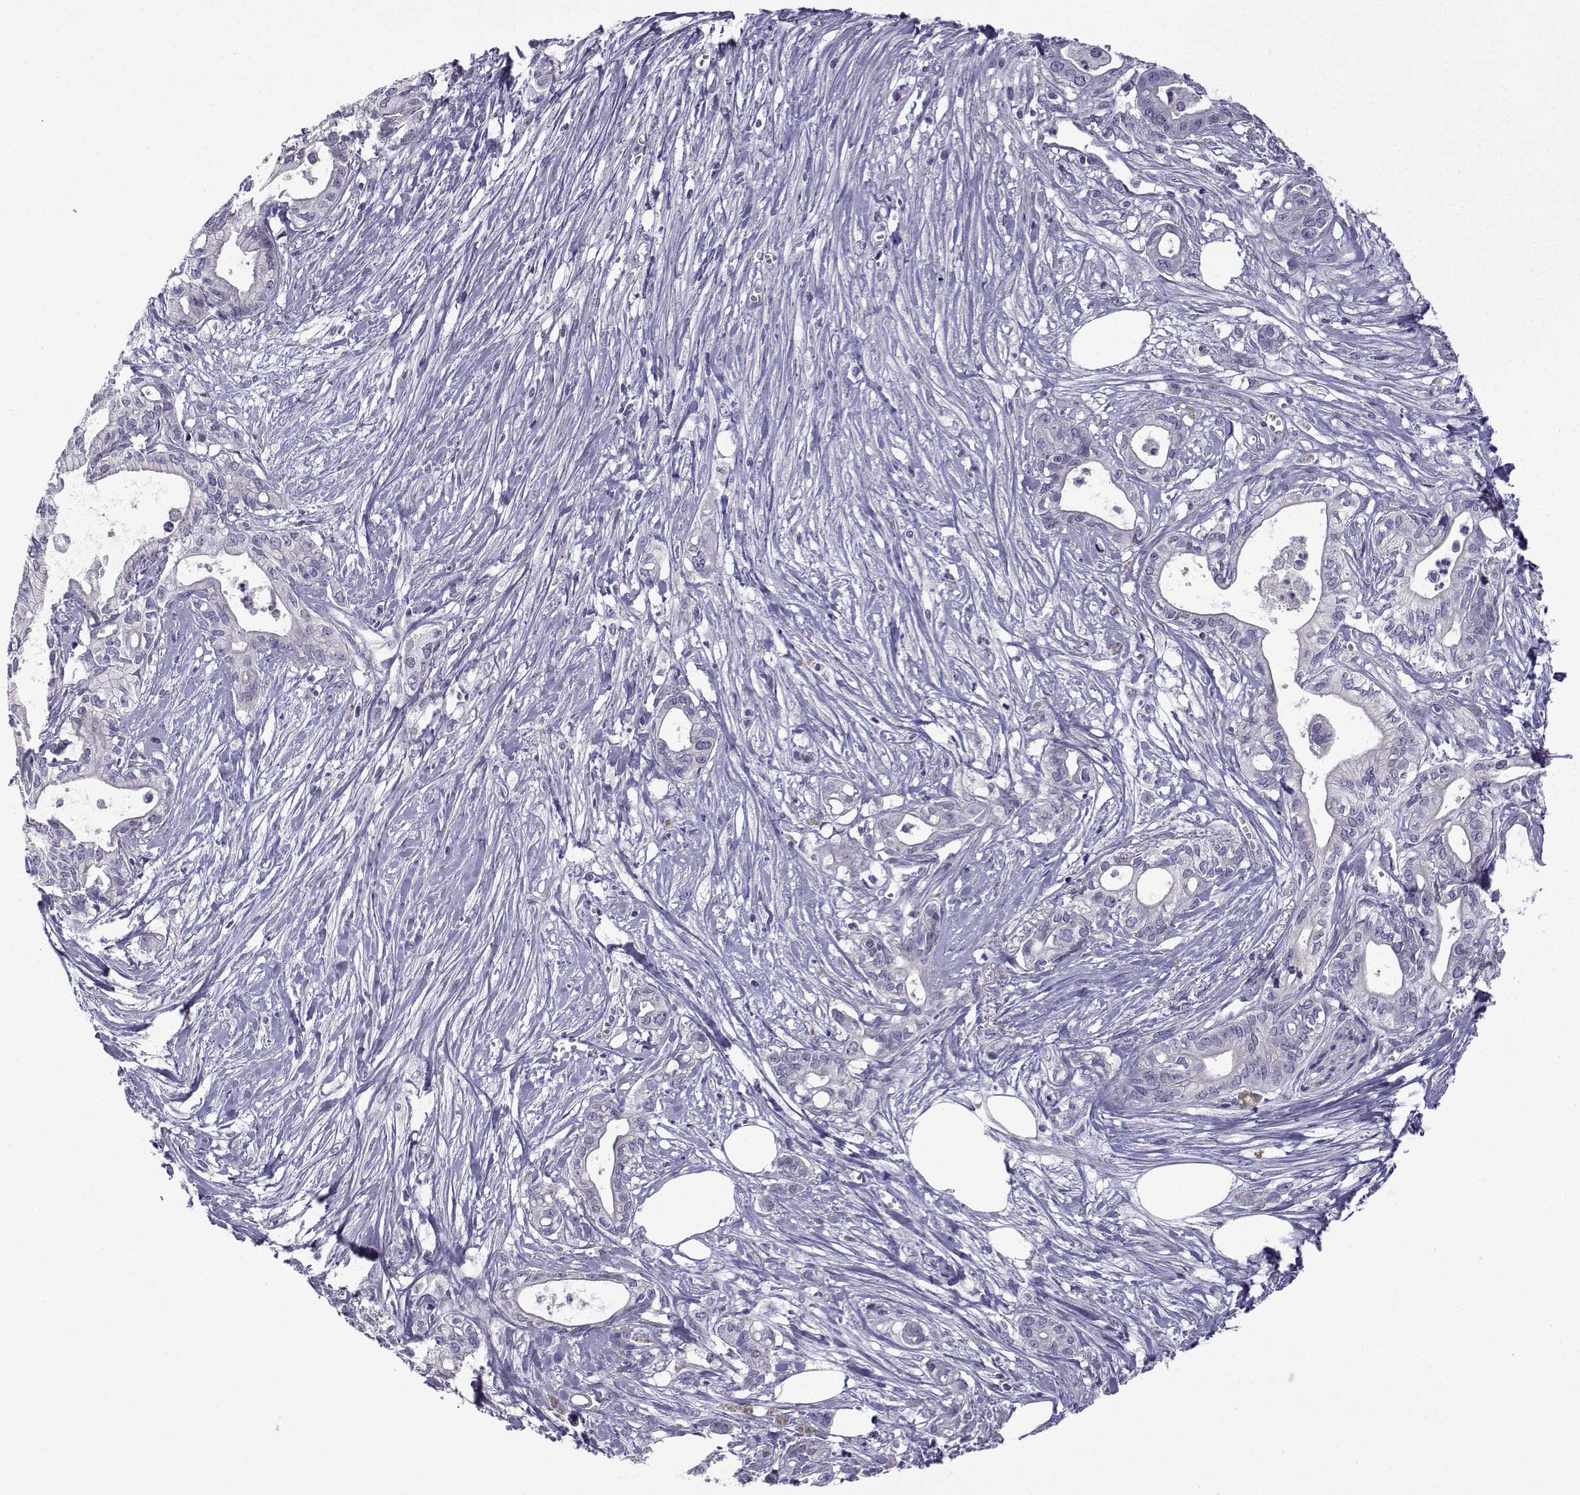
{"staining": {"intensity": "negative", "quantity": "none", "location": "none"}, "tissue": "pancreatic cancer", "cell_type": "Tumor cells", "image_type": "cancer", "snomed": [{"axis": "morphology", "description": "Adenocarcinoma, NOS"}, {"axis": "topography", "description": "Pancreas"}], "caption": "Tumor cells are negative for brown protein staining in pancreatic cancer. The staining is performed using DAB (3,3'-diaminobenzidine) brown chromogen with nuclei counter-stained in using hematoxylin.", "gene": "SPACA7", "patient": {"sex": "male", "age": 71}}